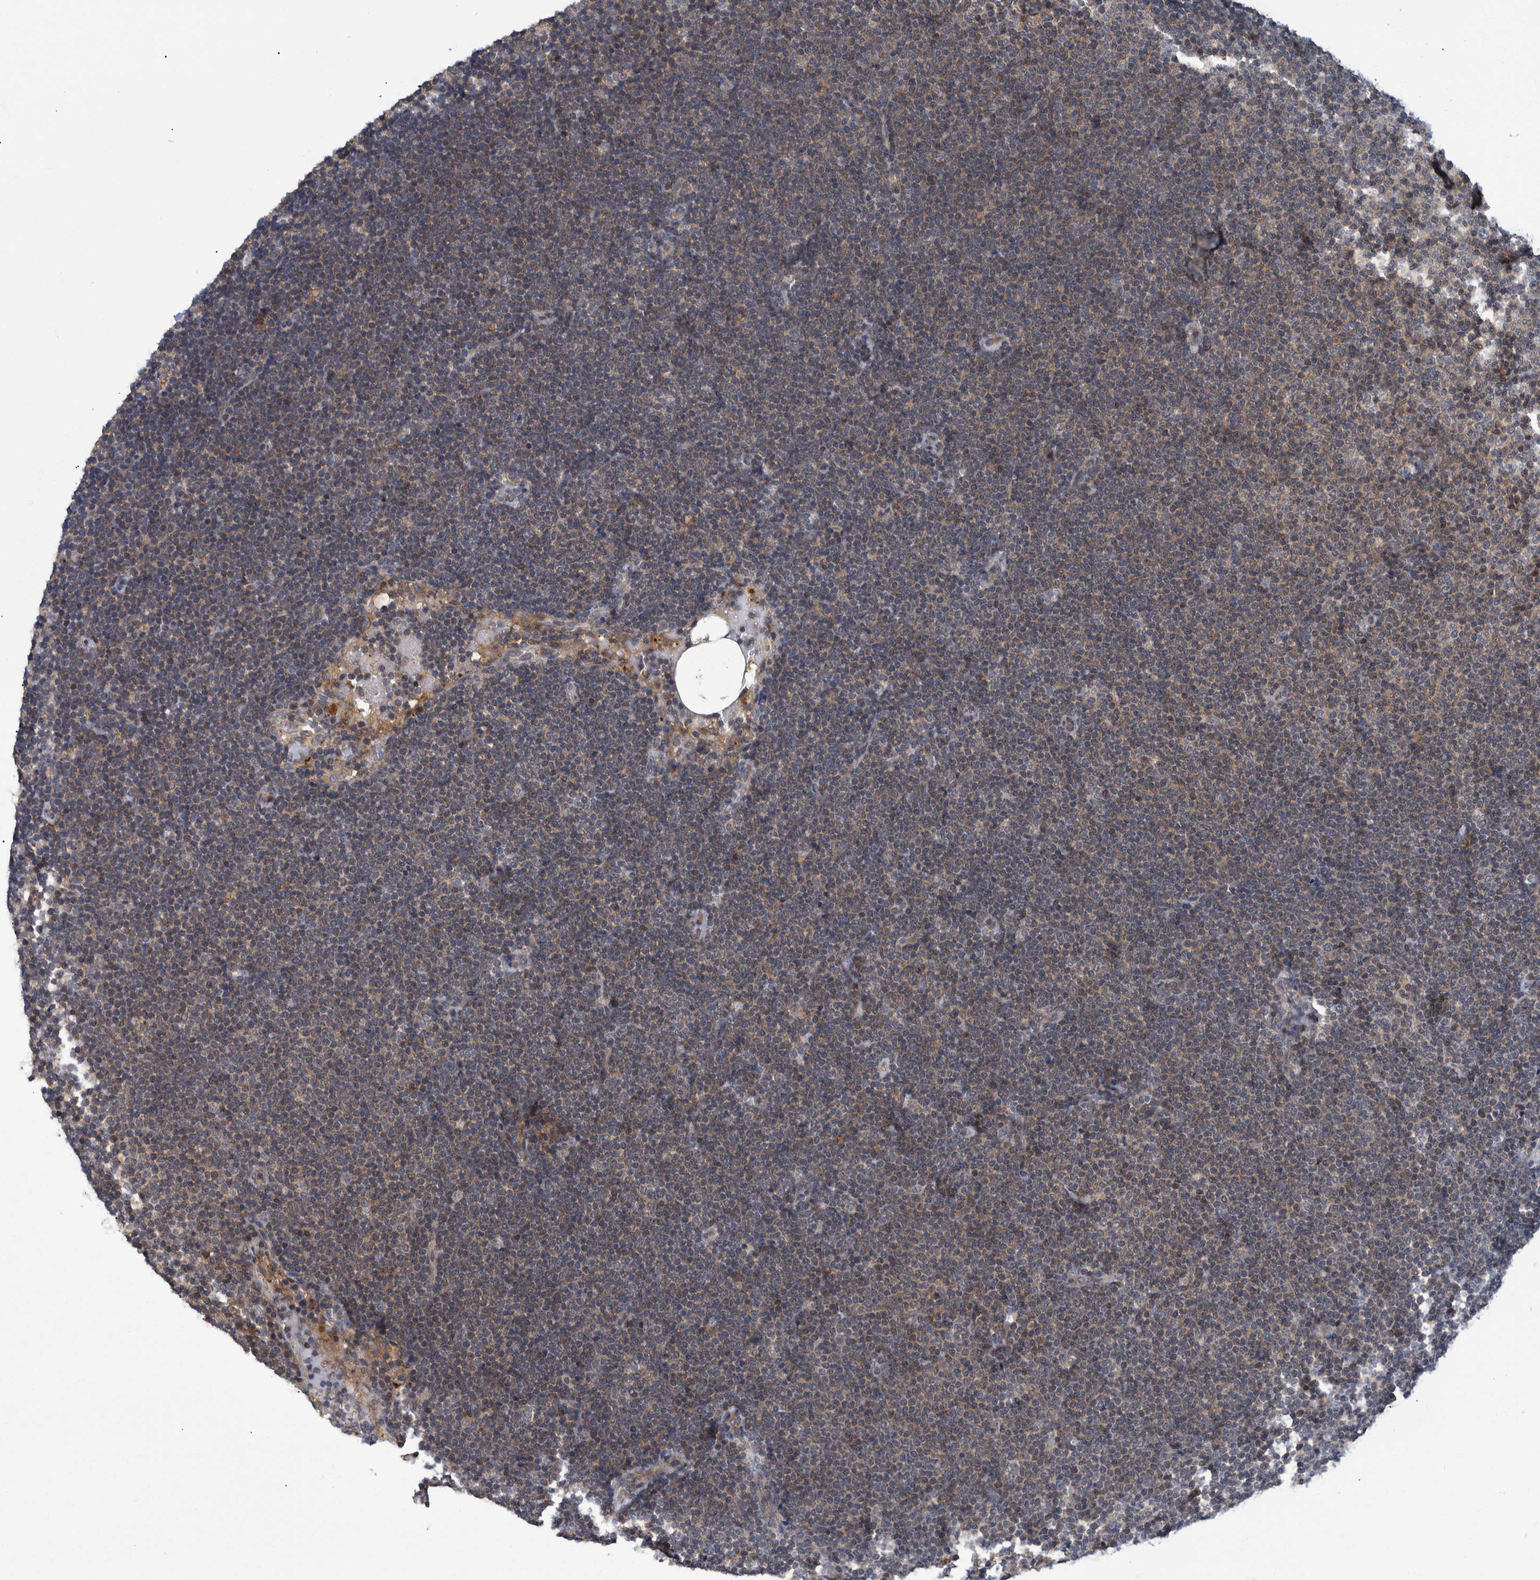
{"staining": {"intensity": "weak", "quantity": ">75%", "location": "cytoplasmic/membranous"}, "tissue": "lymphoma", "cell_type": "Tumor cells", "image_type": "cancer", "snomed": [{"axis": "morphology", "description": "Malignant lymphoma, non-Hodgkin's type, Low grade"}, {"axis": "topography", "description": "Lymph node"}], "caption": "Brown immunohistochemical staining in human low-grade malignant lymphoma, non-Hodgkin's type shows weak cytoplasmic/membranous staining in about >75% of tumor cells.", "gene": "PCYT2", "patient": {"sex": "female", "age": 53}}